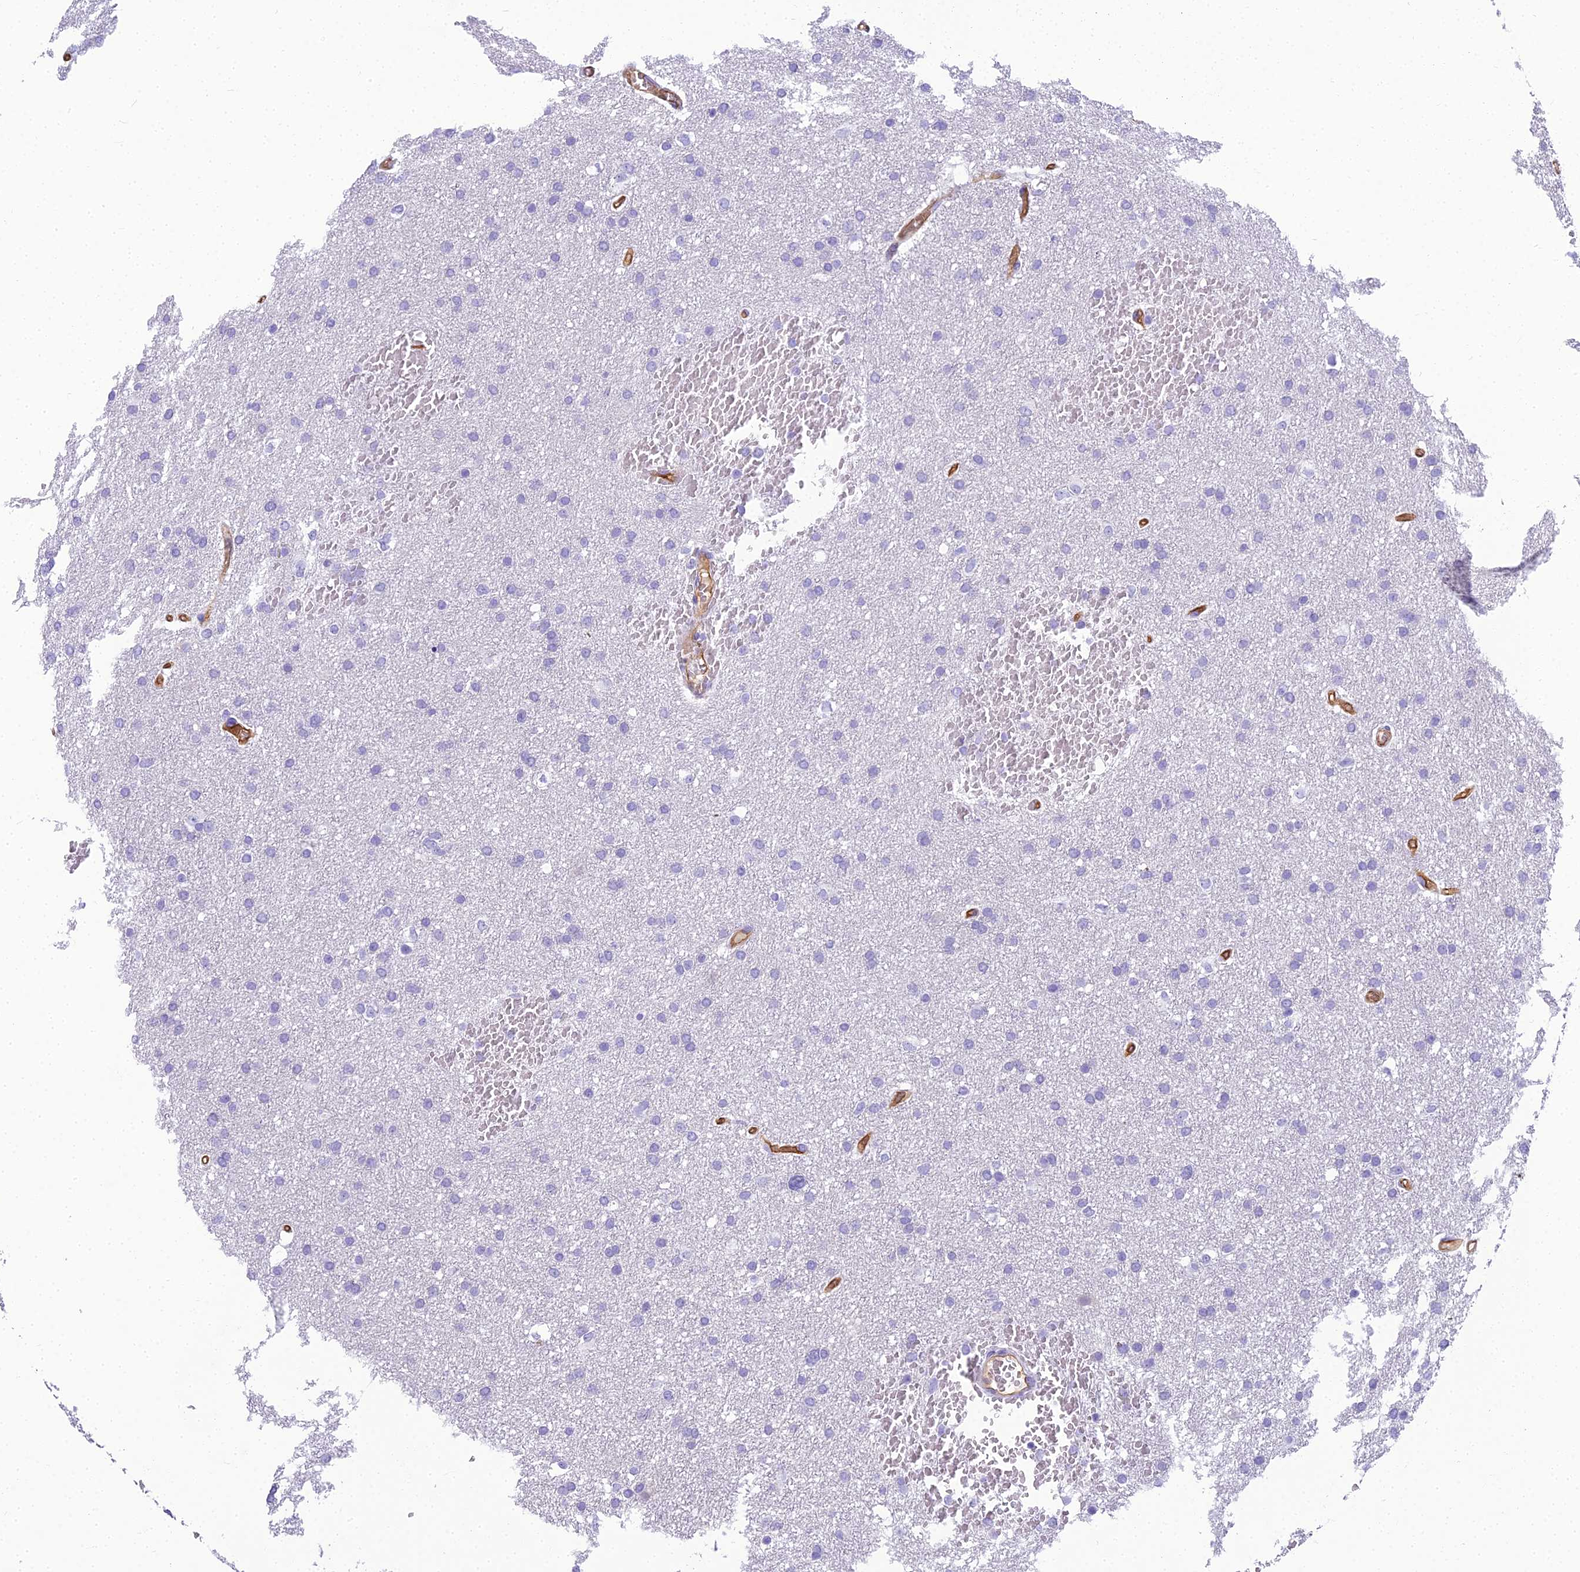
{"staining": {"intensity": "negative", "quantity": "none", "location": "none"}, "tissue": "glioma", "cell_type": "Tumor cells", "image_type": "cancer", "snomed": [{"axis": "morphology", "description": "Glioma, malignant, High grade"}, {"axis": "topography", "description": "Cerebral cortex"}], "caption": "The histopathology image displays no staining of tumor cells in glioma.", "gene": "NINJ1", "patient": {"sex": "female", "age": 36}}